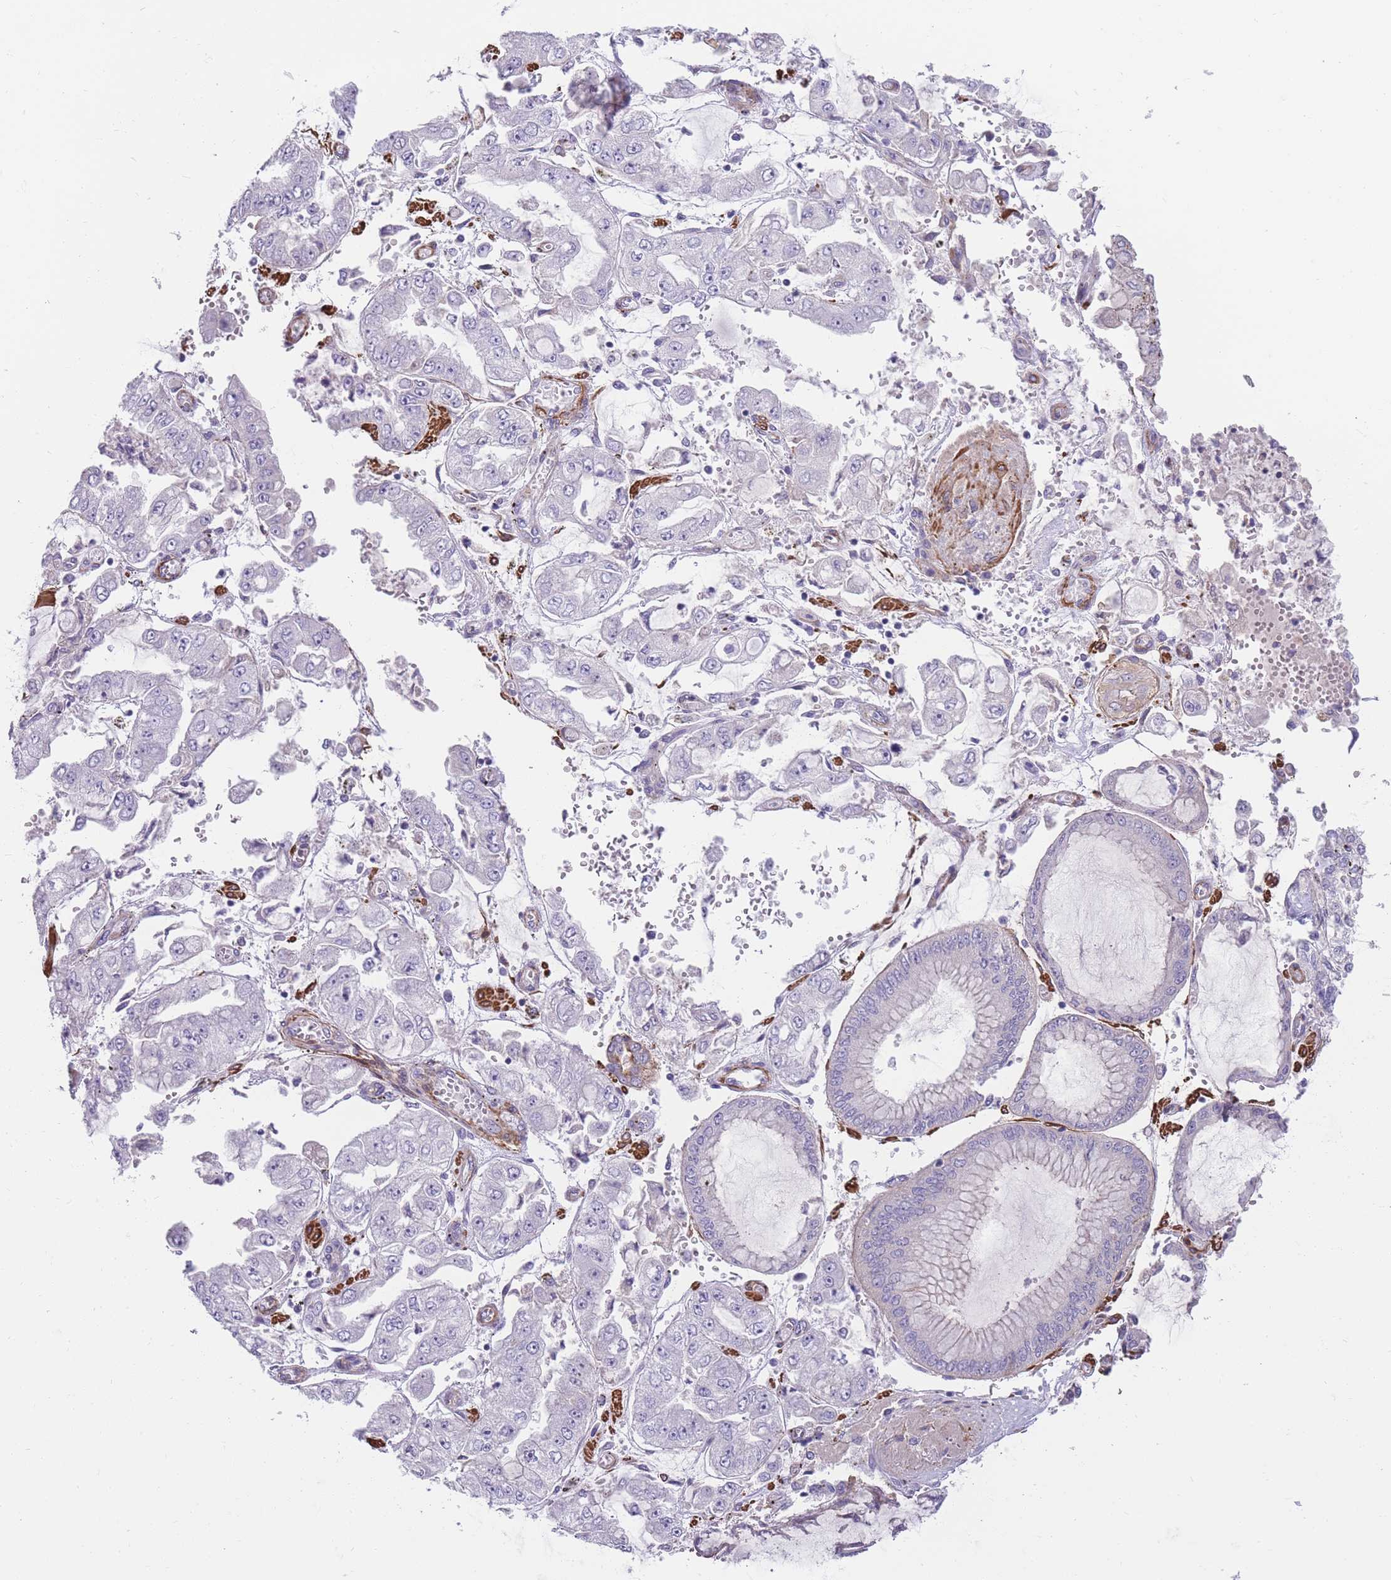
{"staining": {"intensity": "negative", "quantity": "none", "location": "none"}, "tissue": "stomach cancer", "cell_type": "Tumor cells", "image_type": "cancer", "snomed": [{"axis": "morphology", "description": "Adenocarcinoma, NOS"}, {"axis": "topography", "description": "Stomach"}], "caption": "An immunohistochemistry (IHC) image of adenocarcinoma (stomach) is shown. There is no staining in tumor cells of adenocarcinoma (stomach).", "gene": "FAM124A", "patient": {"sex": "male", "age": 76}}